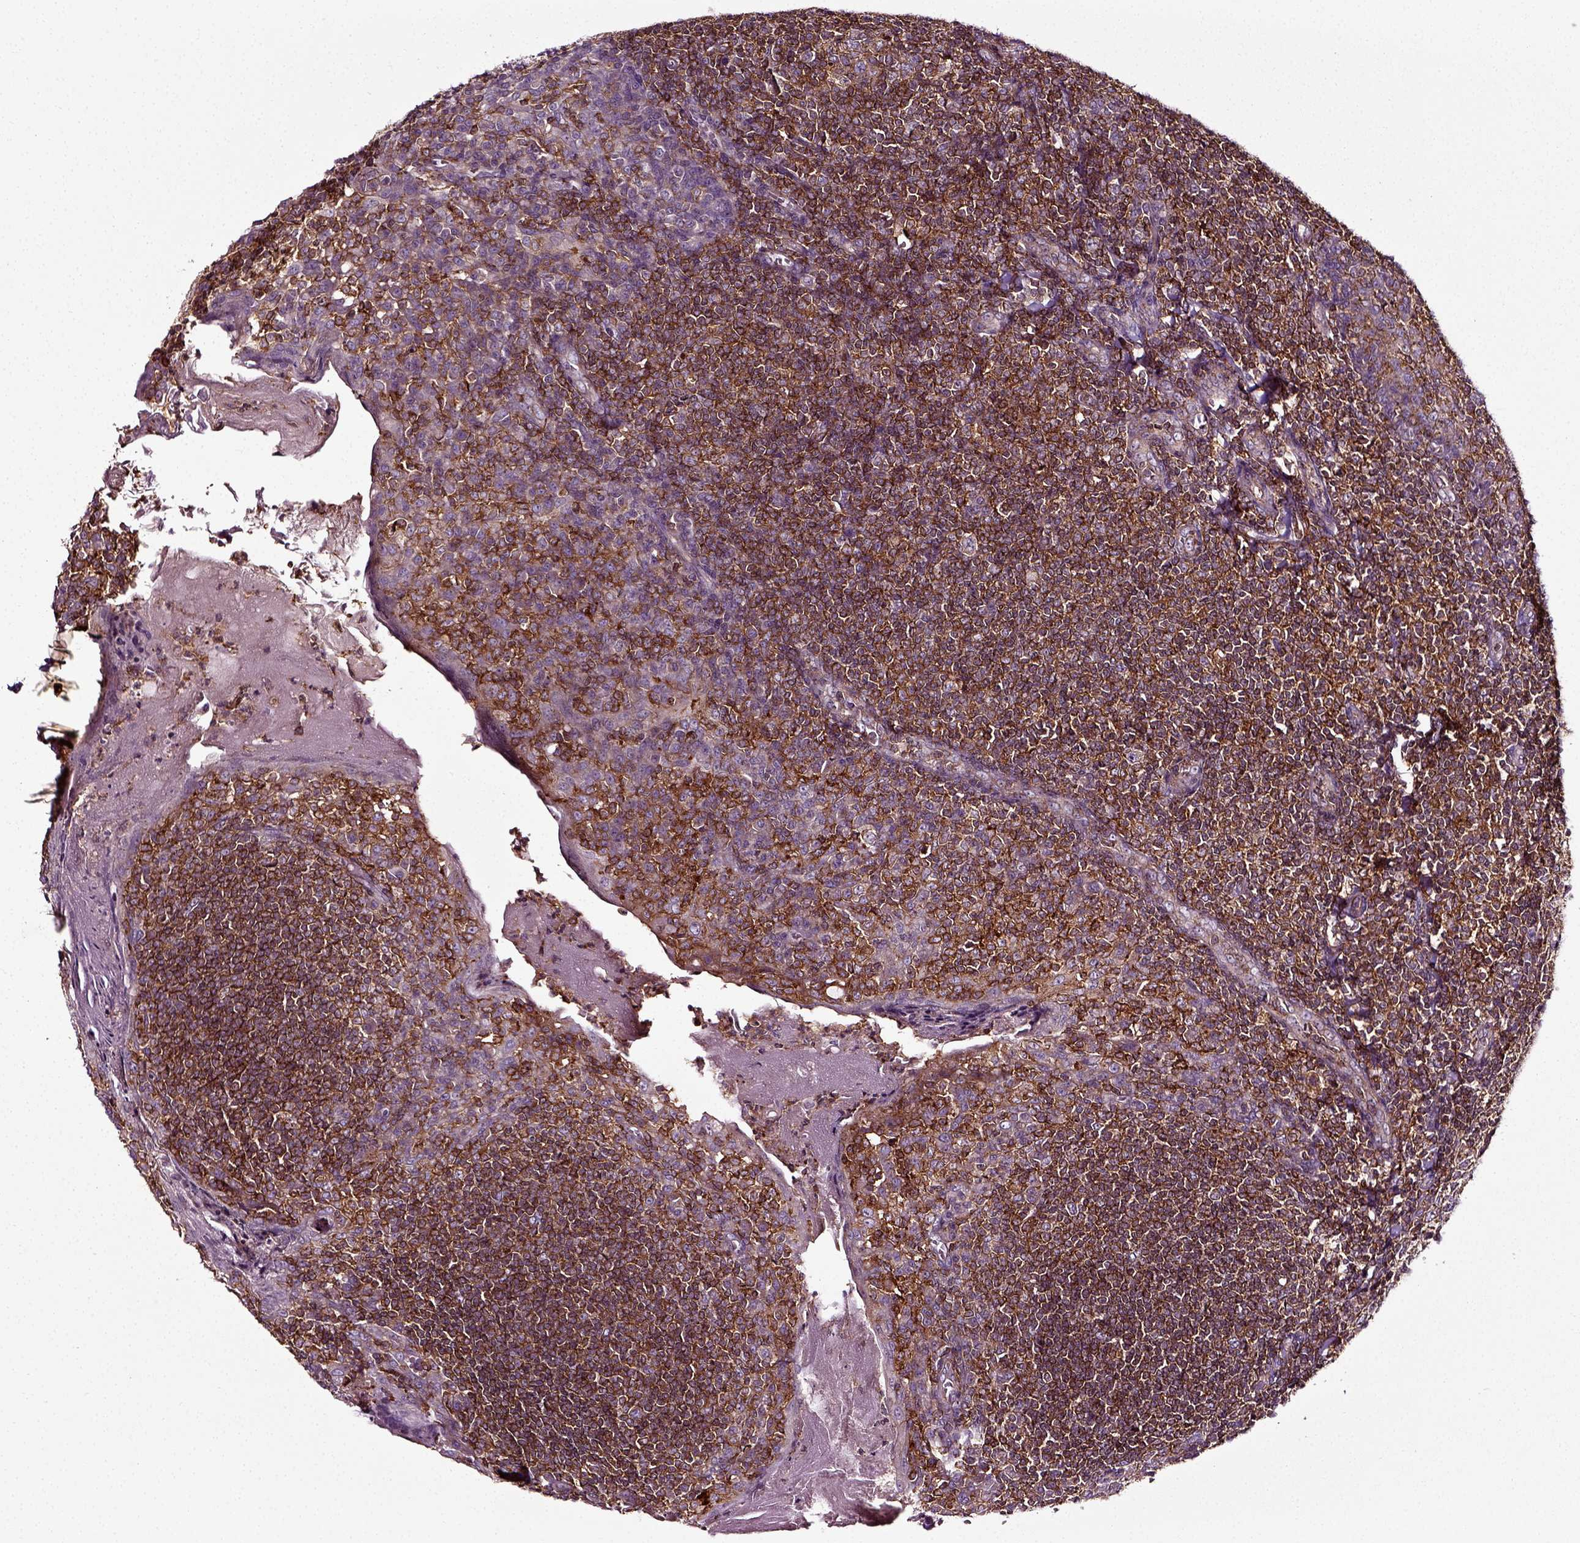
{"staining": {"intensity": "strong", "quantity": ">75%", "location": "cytoplasmic/membranous"}, "tissue": "tonsil", "cell_type": "Germinal center cells", "image_type": "normal", "snomed": [{"axis": "morphology", "description": "Normal tissue, NOS"}, {"axis": "topography", "description": "Tonsil"}], "caption": "Unremarkable tonsil was stained to show a protein in brown. There is high levels of strong cytoplasmic/membranous expression in approximately >75% of germinal center cells. (Stains: DAB (3,3'-diaminobenzidine) in brown, nuclei in blue, Microscopy: brightfield microscopy at high magnification).", "gene": "RHOF", "patient": {"sex": "female", "age": 13}}